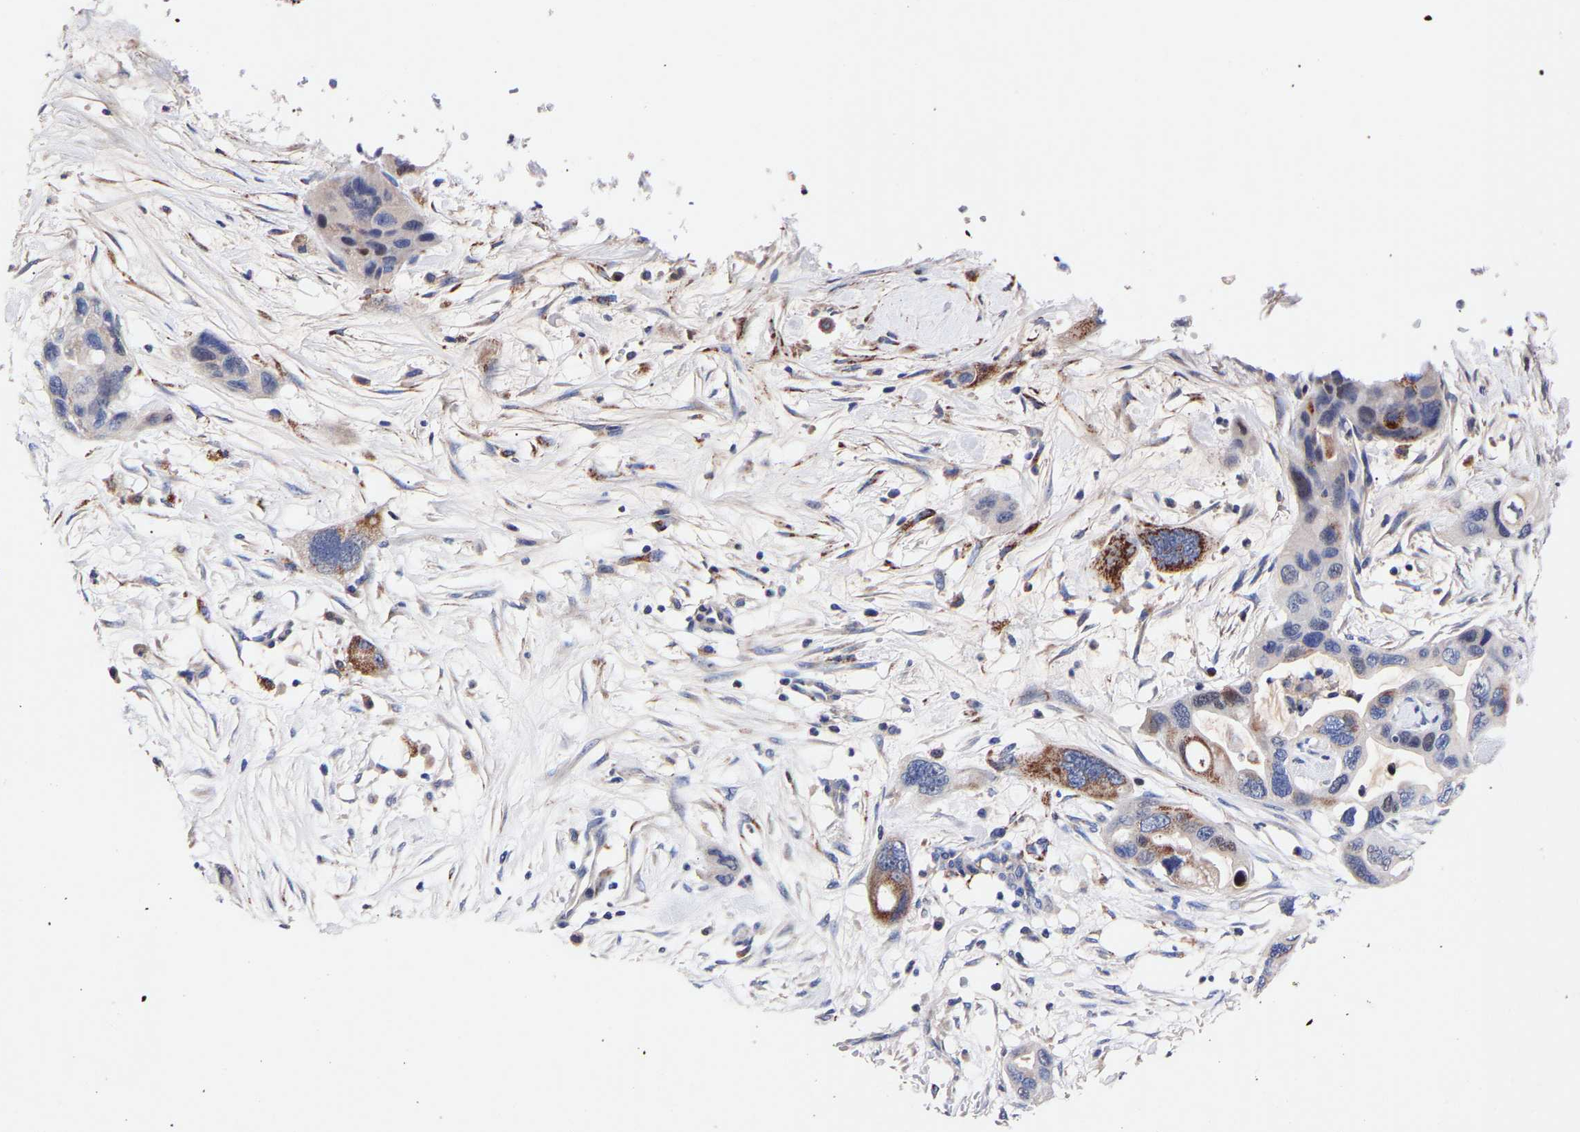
{"staining": {"intensity": "moderate", "quantity": "<25%", "location": "cytoplasmic/membranous,nuclear"}, "tissue": "pancreatic cancer", "cell_type": "Tumor cells", "image_type": "cancer", "snomed": [{"axis": "morphology", "description": "Adenocarcinoma, NOS"}, {"axis": "topography", "description": "Pancreas"}], "caption": "This is an image of immunohistochemistry (IHC) staining of pancreatic adenocarcinoma, which shows moderate expression in the cytoplasmic/membranous and nuclear of tumor cells.", "gene": "SEM1", "patient": {"sex": "female", "age": 71}}